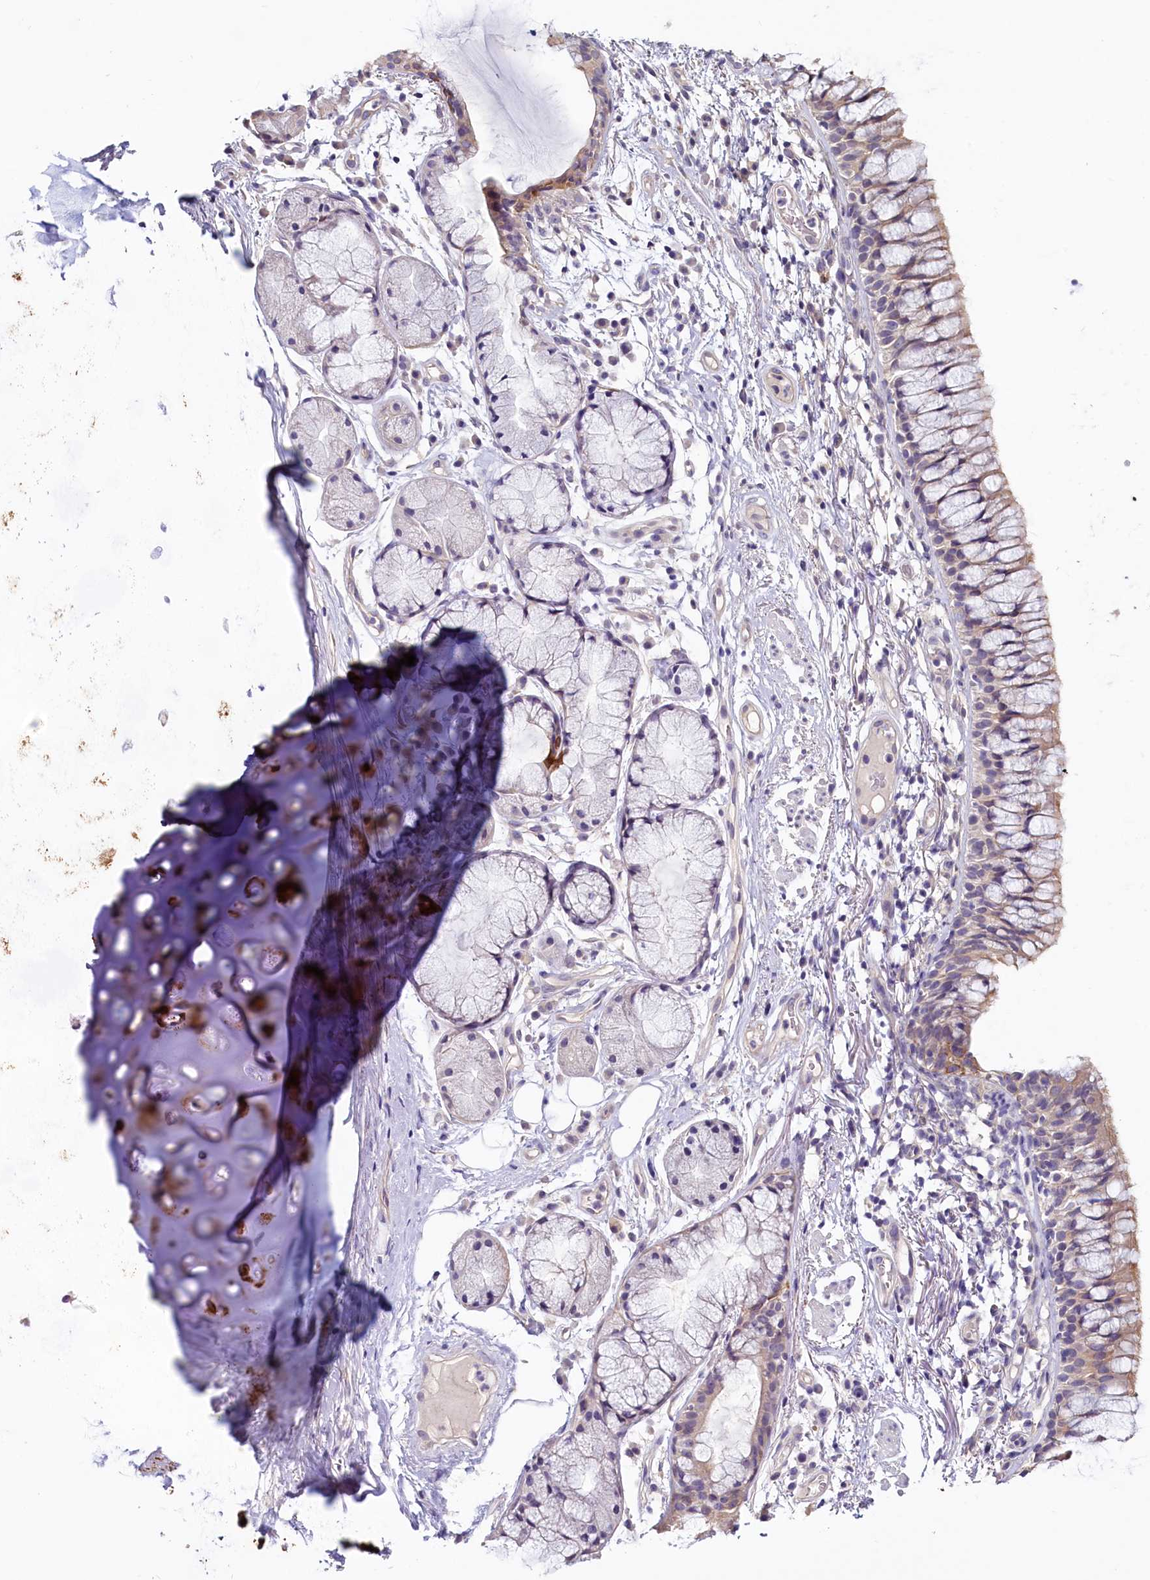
{"staining": {"intensity": "weak", "quantity": ">75%", "location": "cytoplasmic/membranous"}, "tissue": "bronchus", "cell_type": "Respiratory epithelial cells", "image_type": "normal", "snomed": [{"axis": "morphology", "description": "Normal tissue, NOS"}, {"axis": "topography", "description": "Cartilage tissue"}, {"axis": "topography", "description": "Bronchus"}], "caption": "Respiratory epithelial cells demonstrate weak cytoplasmic/membranous staining in about >75% of cells in benign bronchus.", "gene": "PDE6D", "patient": {"sex": "female", "age": 73}}